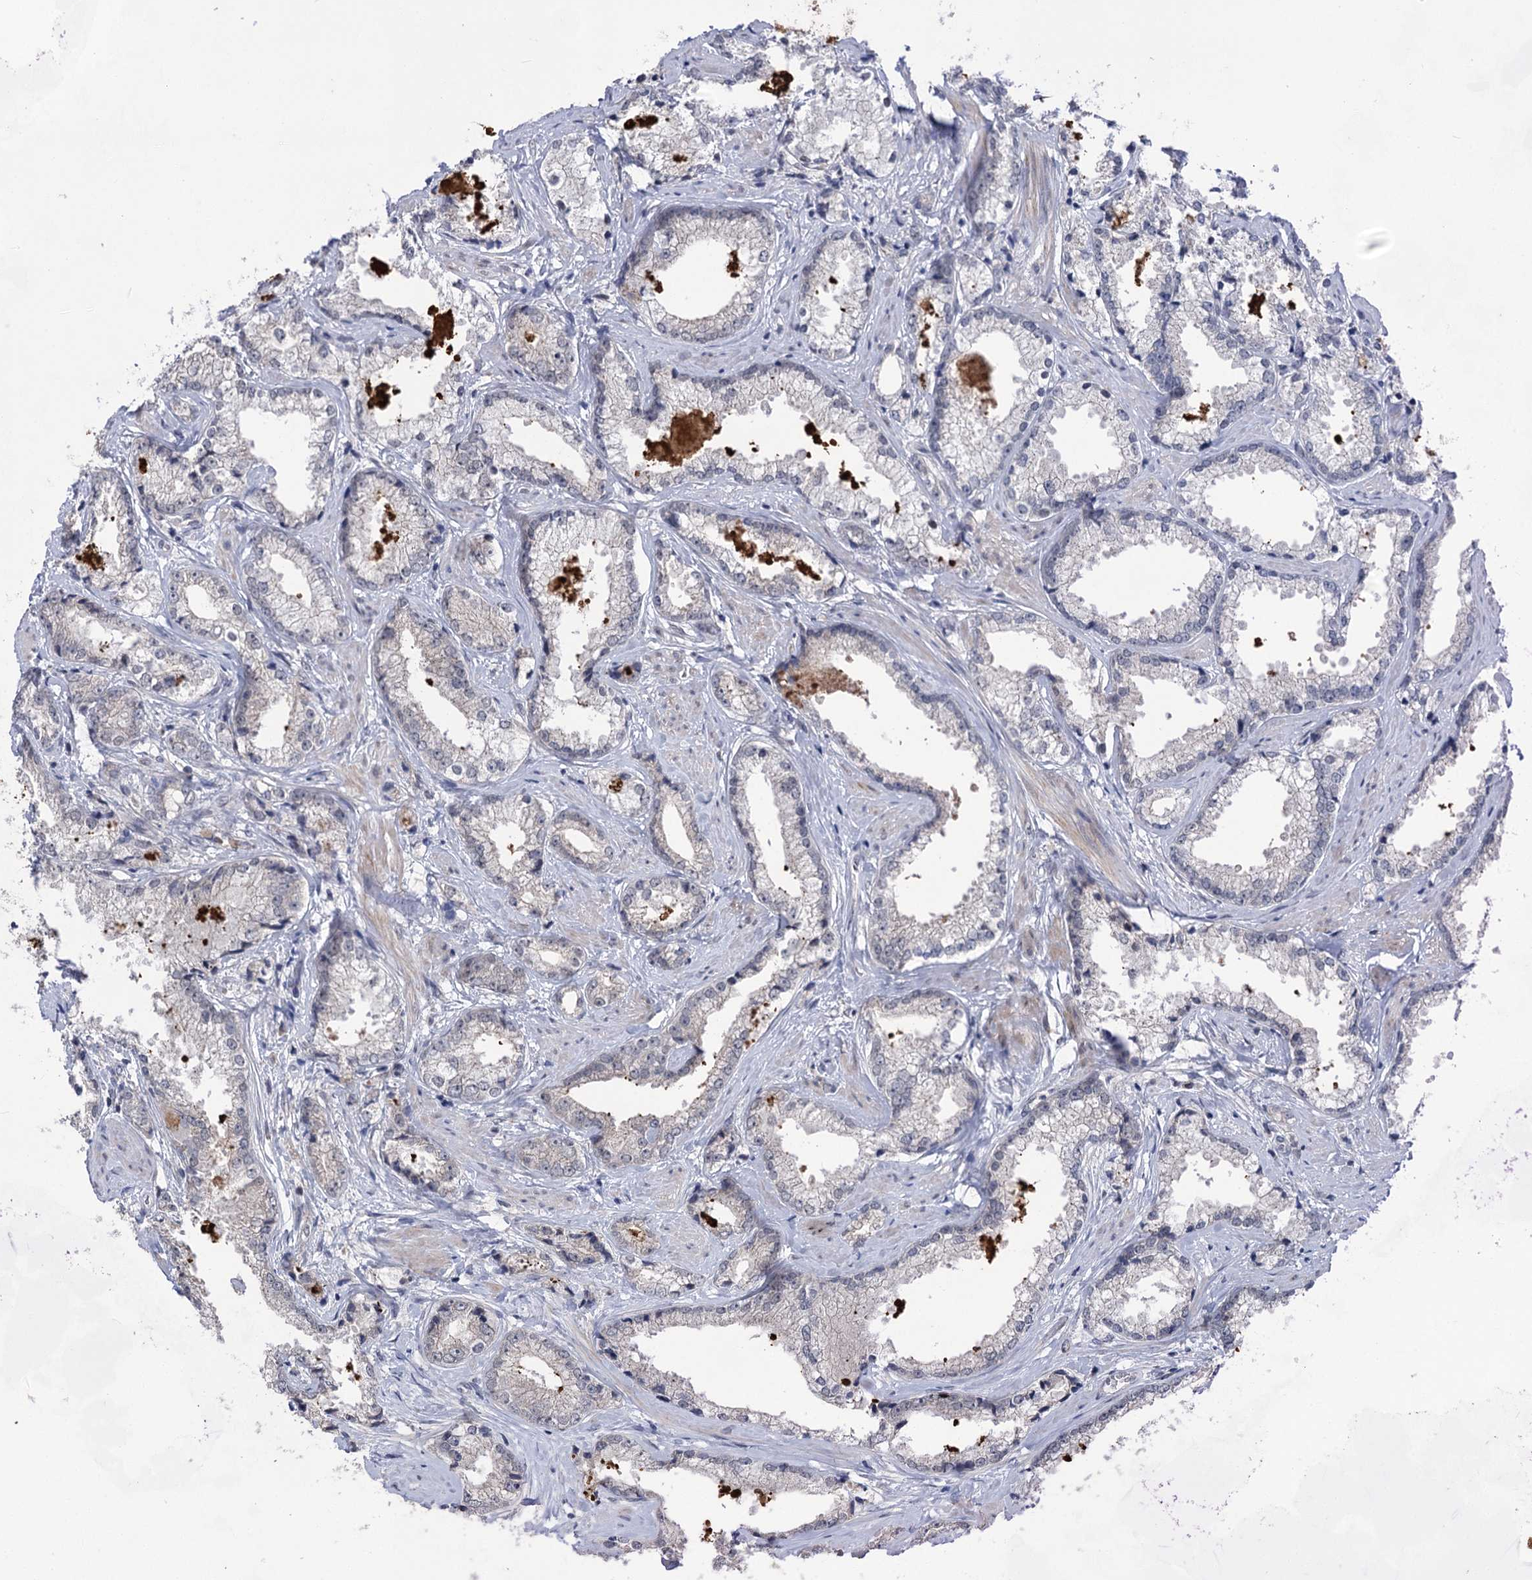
{"staining": {"intensity": "negative", "quantity": "none", "location": "none"}, "tissue": "prostate cancer", "cell_type": "Tumor cells", "image_type": "cancer", "snomed": [{"axis": "morphology", "description": "Adenocarcinoma, High grade"}, {"axis": "topography", "description": "Prostate"}], "caption": "DAB (3,3'-diaminobenzidine) immunohistochemical staining of prostate cancer (adenocarcinoma (high-grade)) reveals no significant expression in tumor cells. (Stains: DAB IHC with hematoxylin counter stain, Microscopy: brightfield microscopy at high magnification).", "gene": "TTC17", "patient": {"sex": "male", "age": 66}}